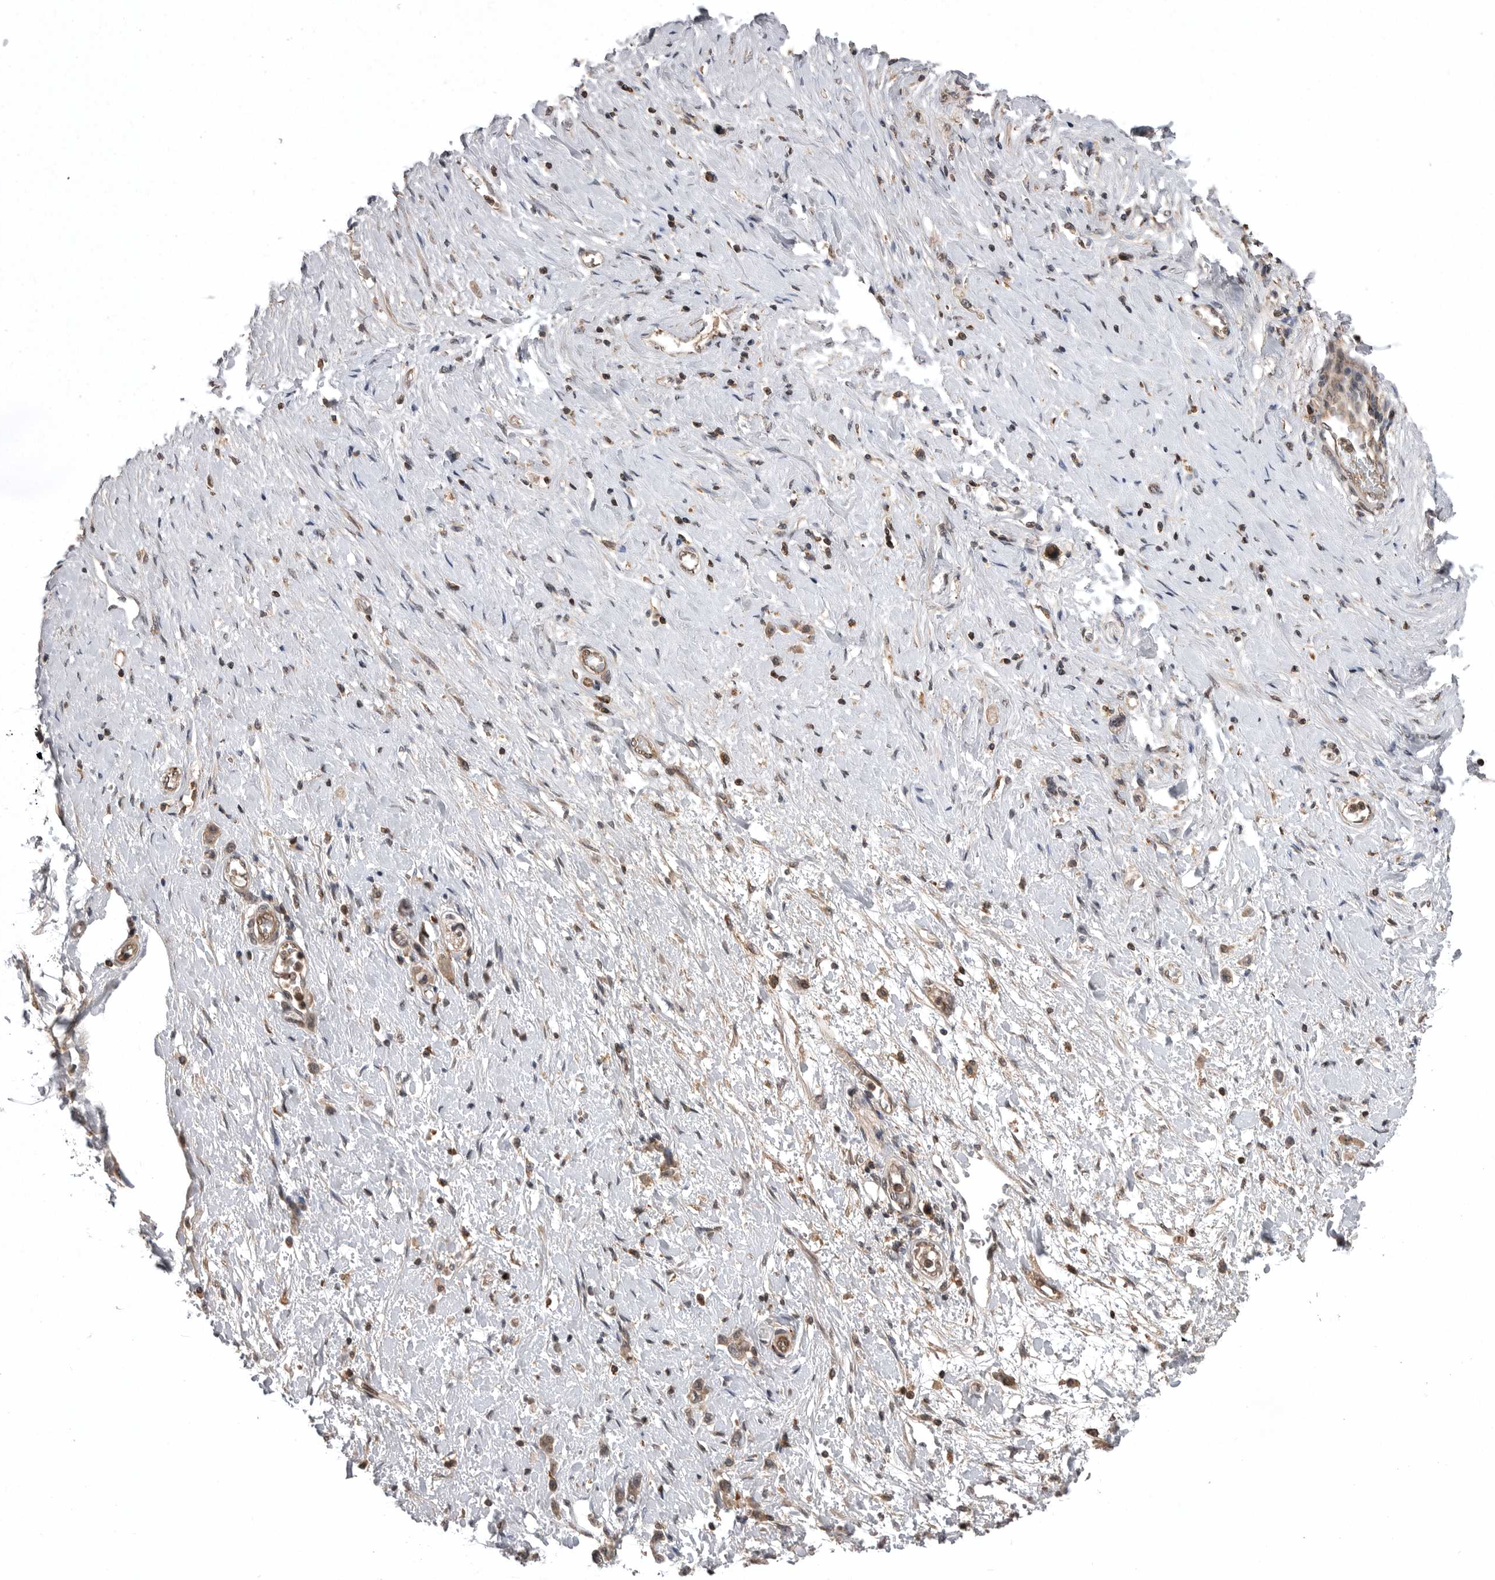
{"staining": {"intensity": "weak", "quantity": ">75%", "location": "cytoplasmic/membranous,nuclear"}, "tissue": "stomach cancer", "cell_type": "Tumor cells", "image_type": "cancer", "snomed": [{"axis": "morphology", "description": "Adenocarcinoma, NOS"}, {"axis": "topography", "description": "Stomach"}], "caption": "IHC of human adenocarcinoma (stomach) displays low levels of weak cytoplasmic/membranous and nuclear staining in approximately >75% of tumor cells.", "gene": "AOAH", "patient": {"sex": "female", "age": 65}}